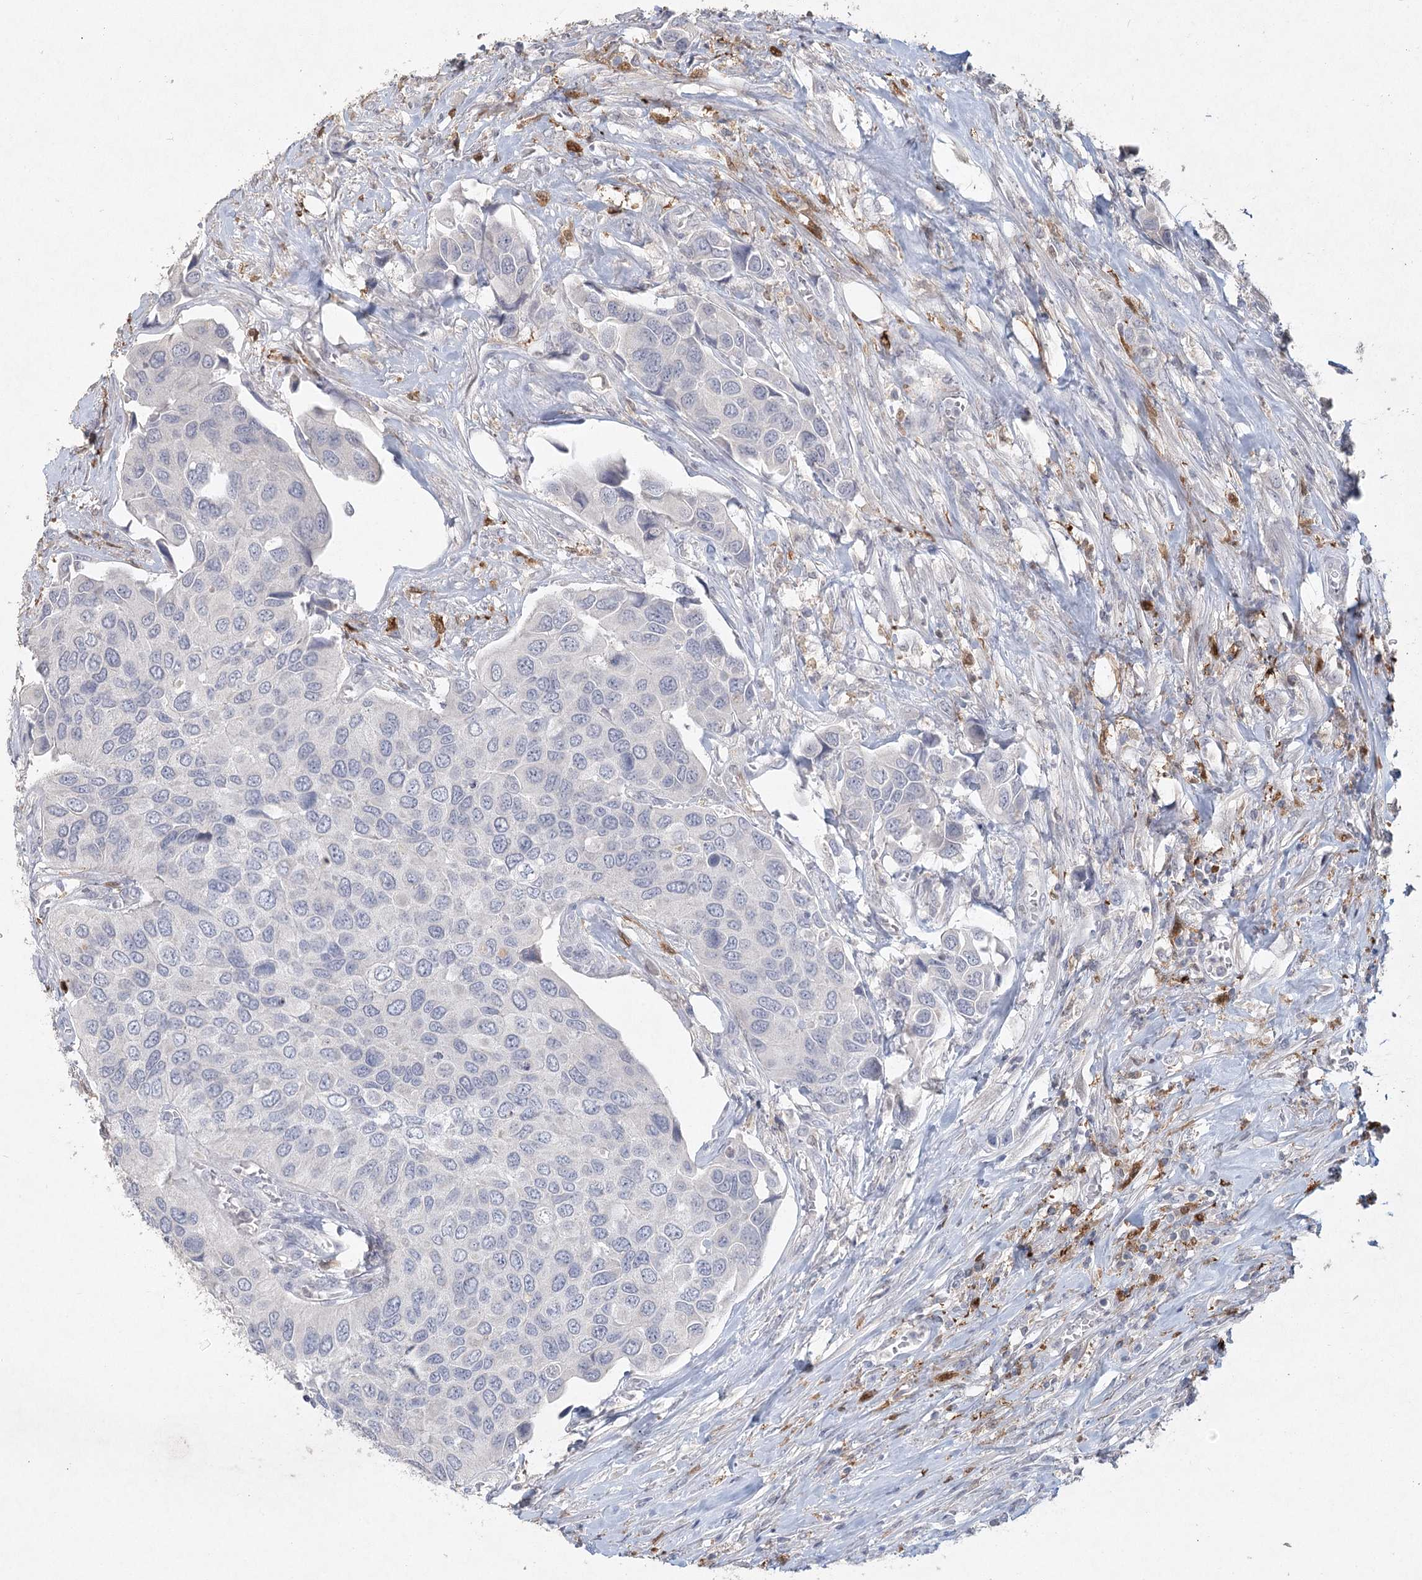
{"staining": {"intensity": "negative", "quantity": "none", "location": "none"}, "tissue": "urothelial cancer", "cell_type": "Tumor cells", "image_type": "cancer", "snomed": [{"axis": "morphology", "description": "Urothelial carcinoma, High grade"}, {"axis": "topography", "description": "Urinary bladder"}], "caption": "High-grade urothelial carcinoma was stained to show a protein in brown. There is no significant positivity in tumor cells. (DAB (3,3'-diaminobenzidine) immunohistochemistry (IHC) visualized using brightfield microscopy, high magnification).", "gene": "ARSI", "patient": {"sex": "male", "age": 74}}